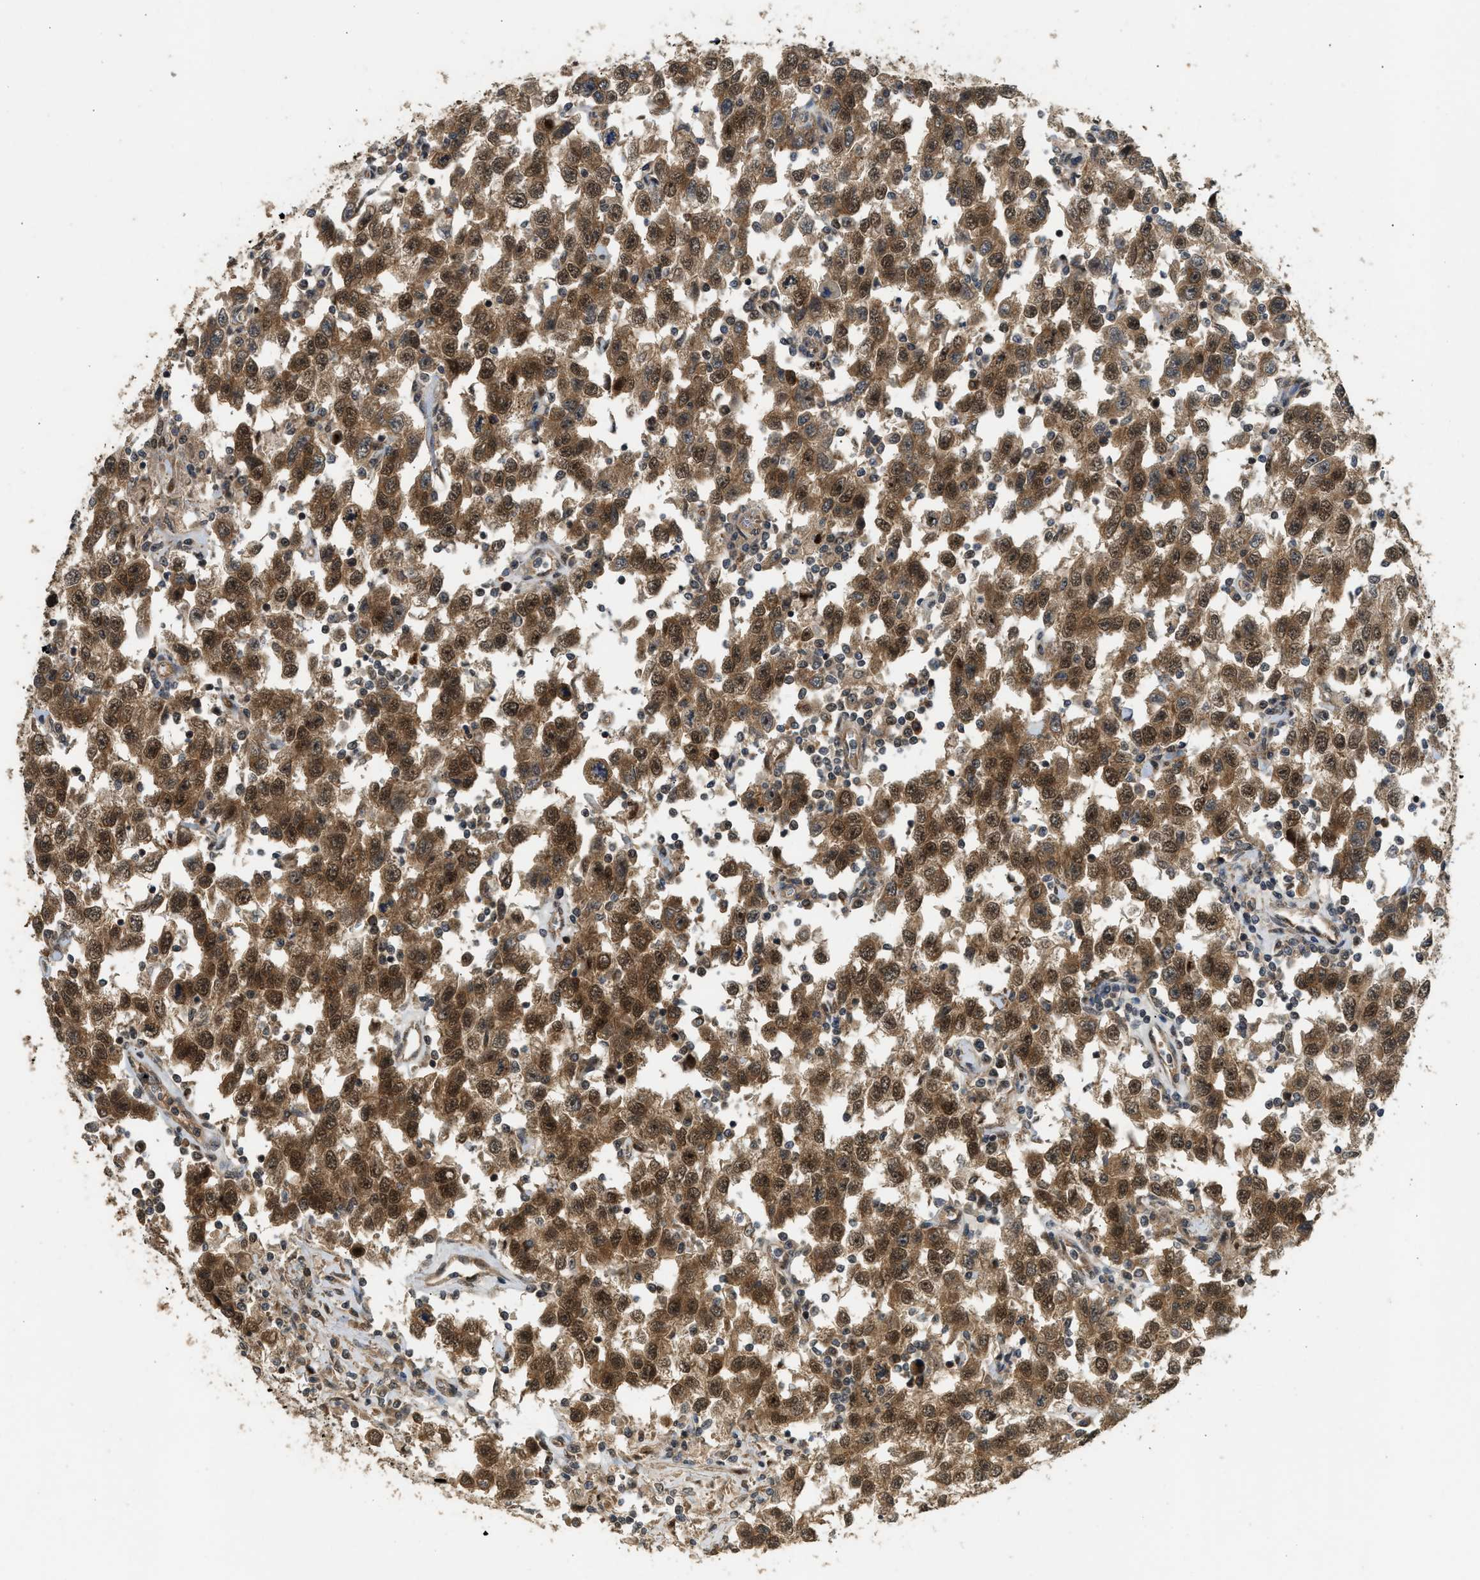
{"staining": {"intensity": "moderate", "quantity": ">75%", "location": "cytoplasmic/membranous,nuclear"}, "tissue": "testis cancer", "cell_type": "Tumor cells", "image_type": "cancer", "snomed": [{"axis": "morphology", "description": "Seminoma, NOS"}, {"axis": "topography", "description": "Testis"}], "caption": "An immunohistochemistry photomicrograph of tumor tissue is shown. Protein staining in brown labels moderate cytoplasmic/membranous and nuclear positivity in testis cancer (seminoma) within tumor cells. Nuclei are stained in blue.", "gene": "GET1", "patient": {"sex": "male", "age": 41}}